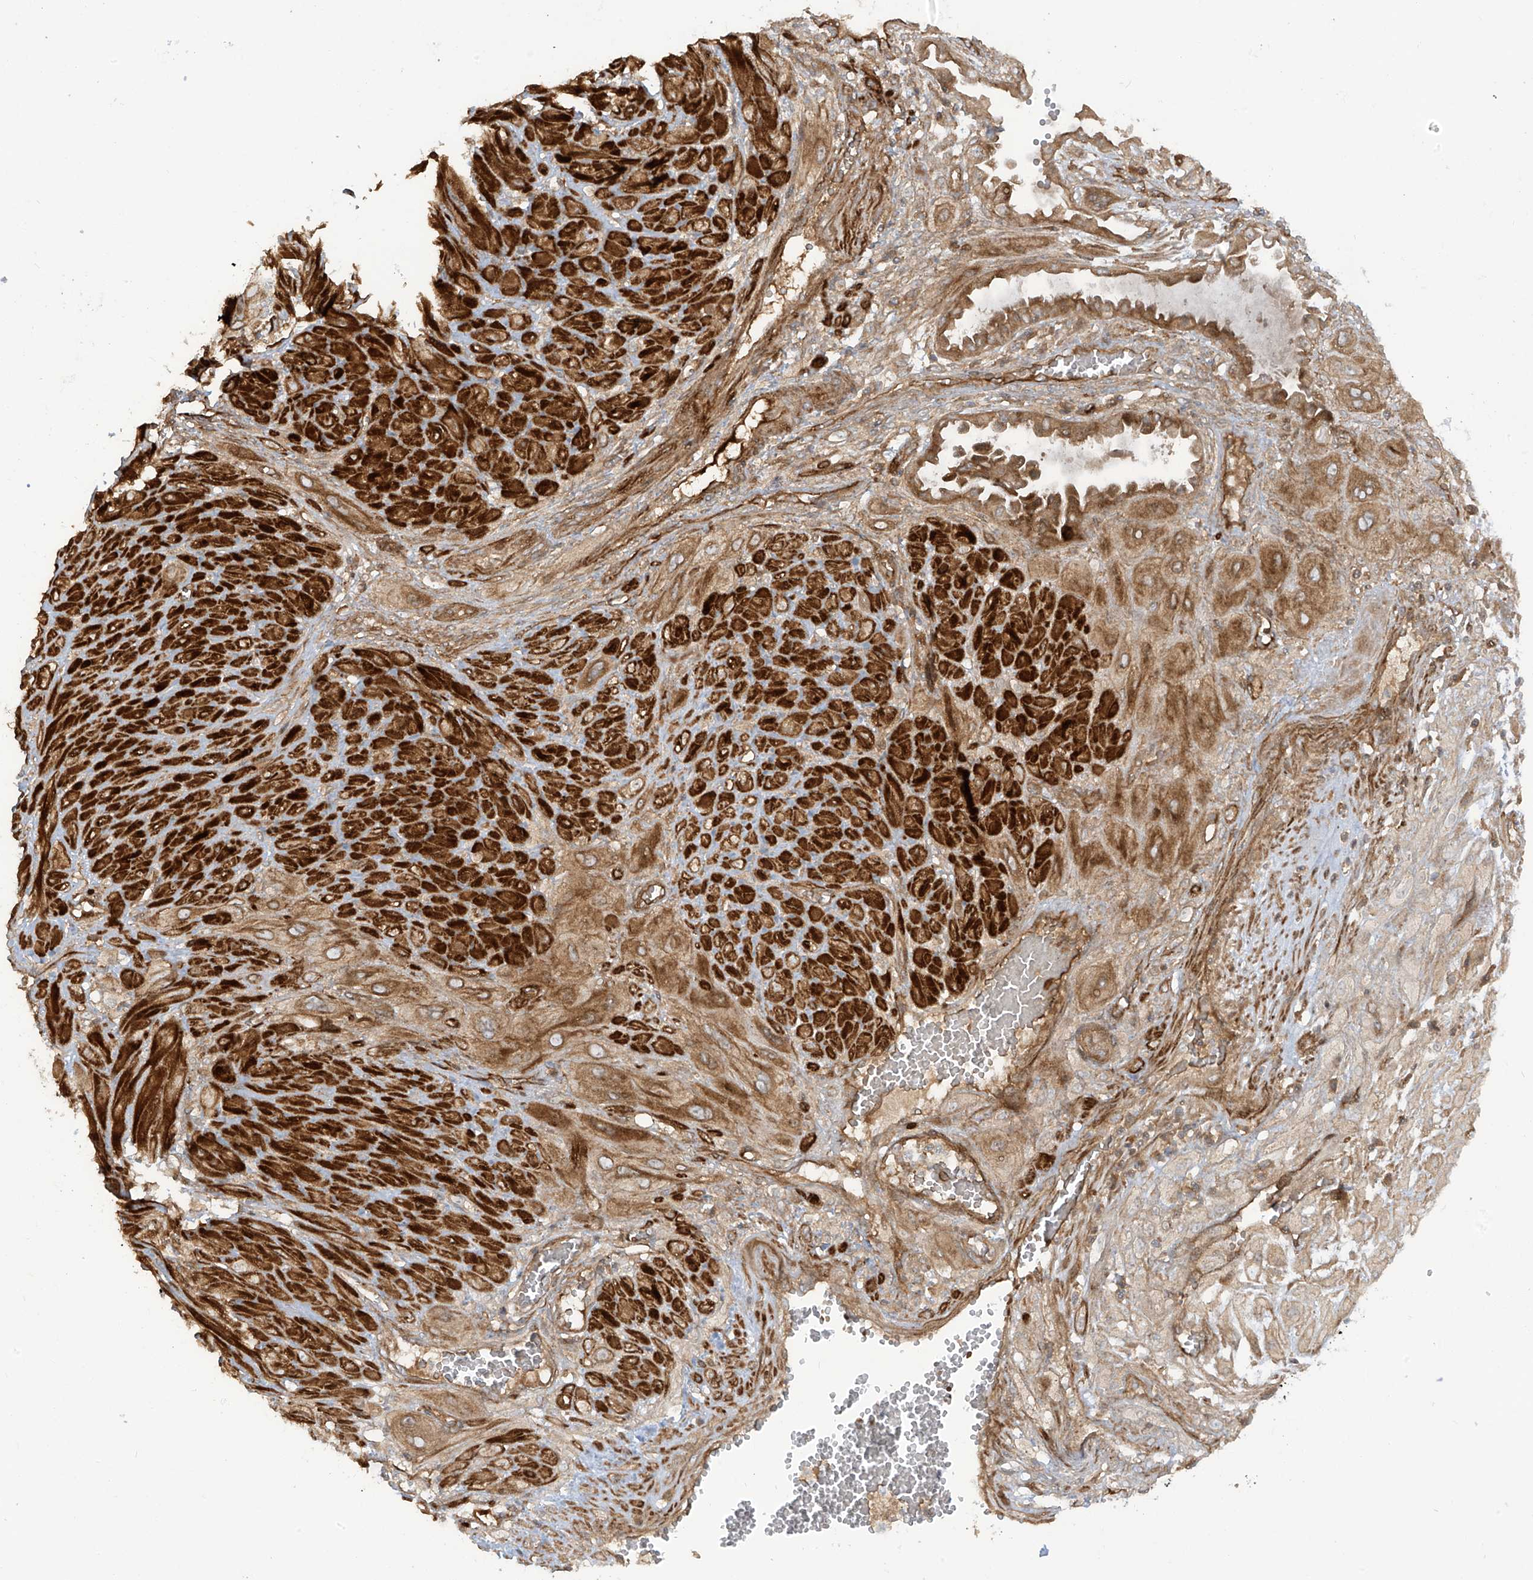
{"staining": {"intensity": "moderate", "quantity": ">75%", "location": "cytoplasmic/membranous"}, "tissue": "cervical cancer", "cell_type": "Tumor cells", "image_type": "cancer", "snomed": [{"axis": "morphology", "description": "Squamous cell carcinoma, NOS"}, {"axis": "topography", "description": "Cervix"}], "caption": "Moderate cytoplasmic/membranous expression for a protein is present in approximately >75% of tumor cells of cervical cancer using immunohistochemistry (IHC).", "gene": "ENTR1", "patient": {"sex": "female", "age": 34}}